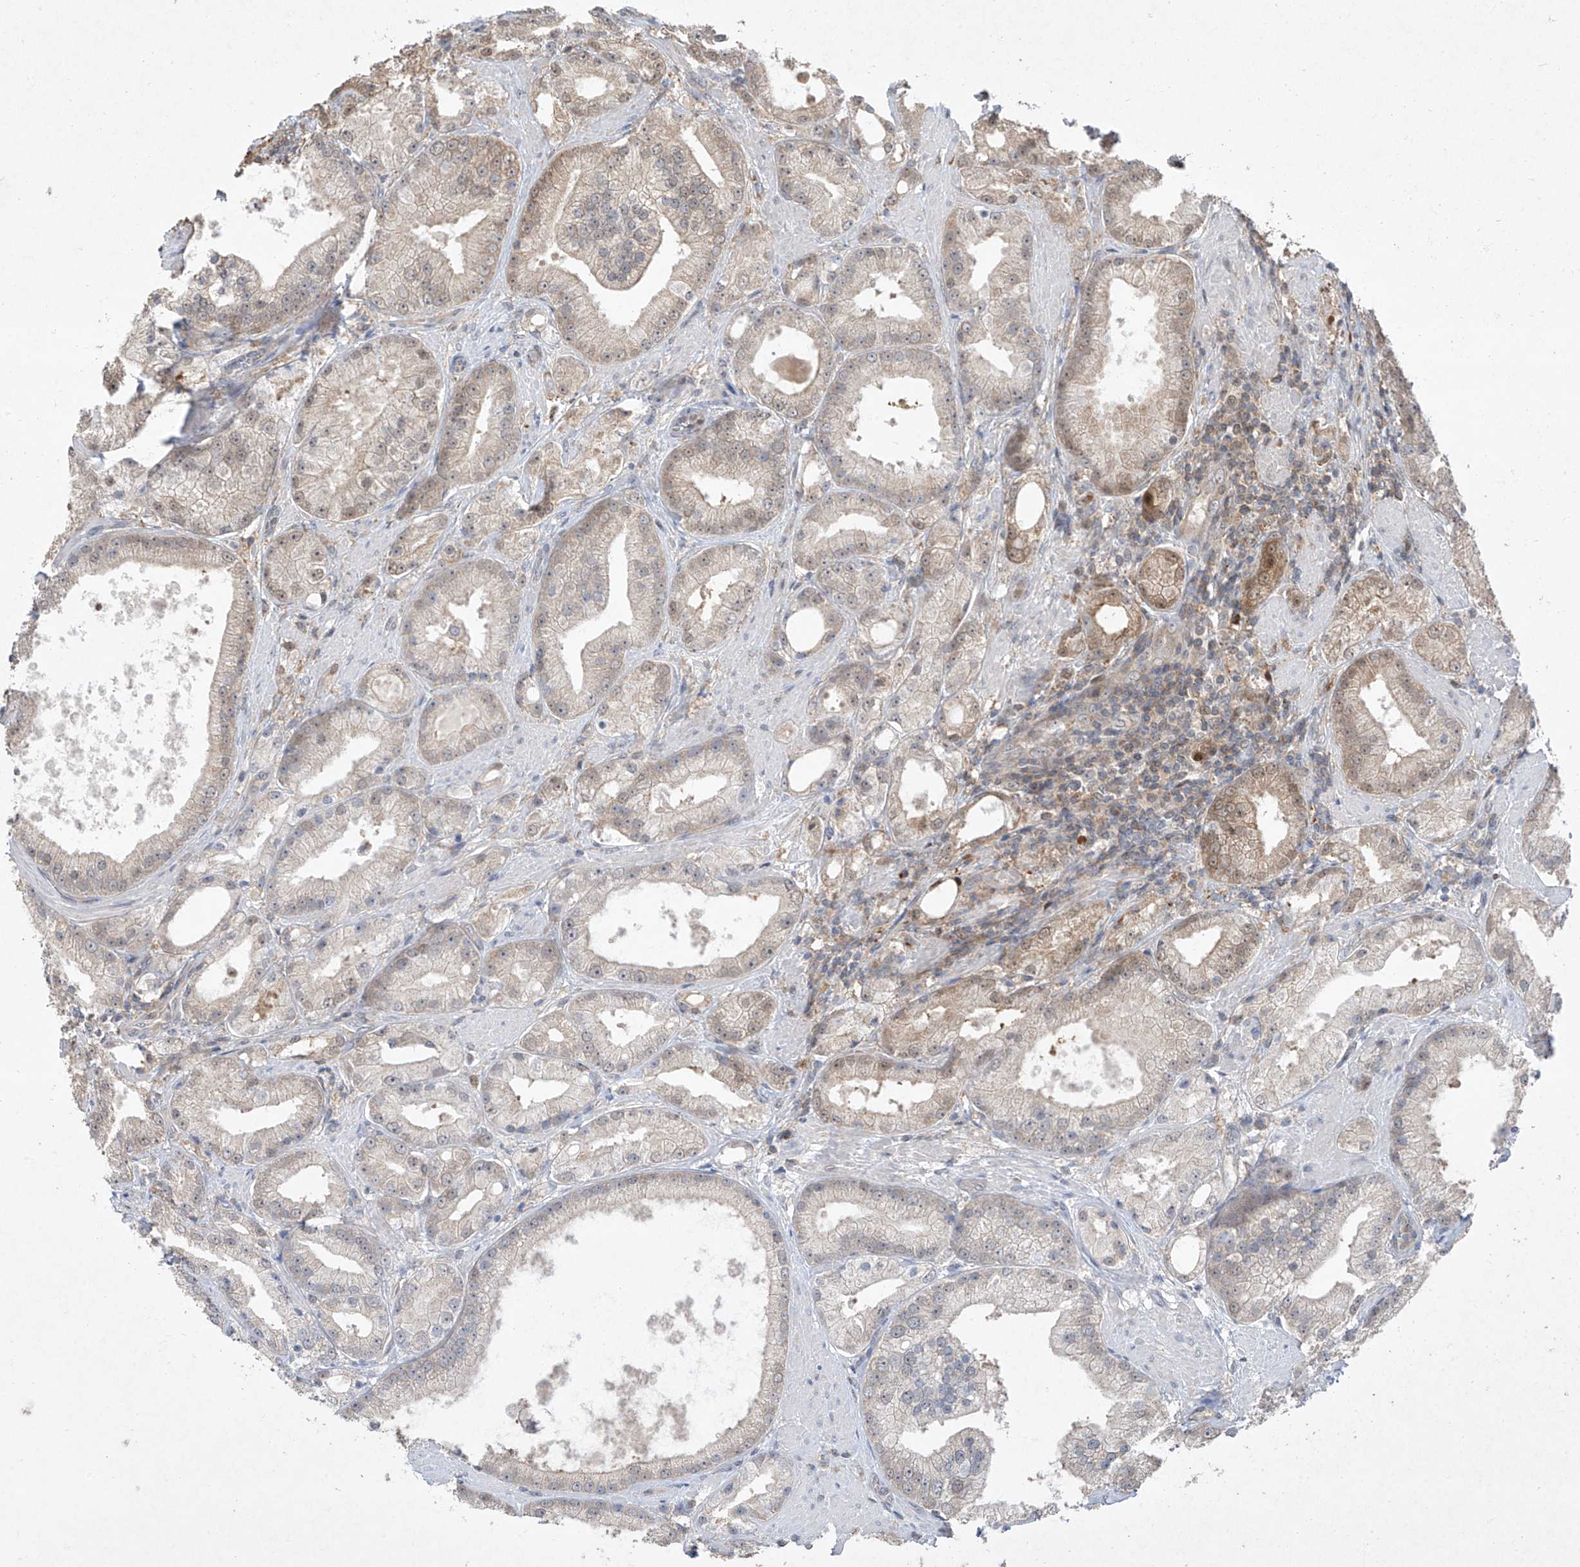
{"staining": {"intensity": "moderate", "quantity": "<25%", "location": "cytoplasmic/membranous"}, "tissue": "prostate cancer", "cell_type": "Tumor cells", "image_type": "cancer", "snomed": [{"axis": "morphology", "description": "Adenocarcinoma, Low grade"}, {"axis": "topography", "description": "Prostate"}], "caption": "High-power microscopy captured an immunohistochemistry (IHC) image of prostate cancer, revealing moderate cytoplasmic/membranous positivity in approximately <25% of tumor cells. The staining was performed using DAB to visualize the protein expression in brown, while the nuclei were stained in blue with hematoxylin (Magnification: 20x).", "gene": "ZNF358", "patient": {"sex": "male", "age": 67}}